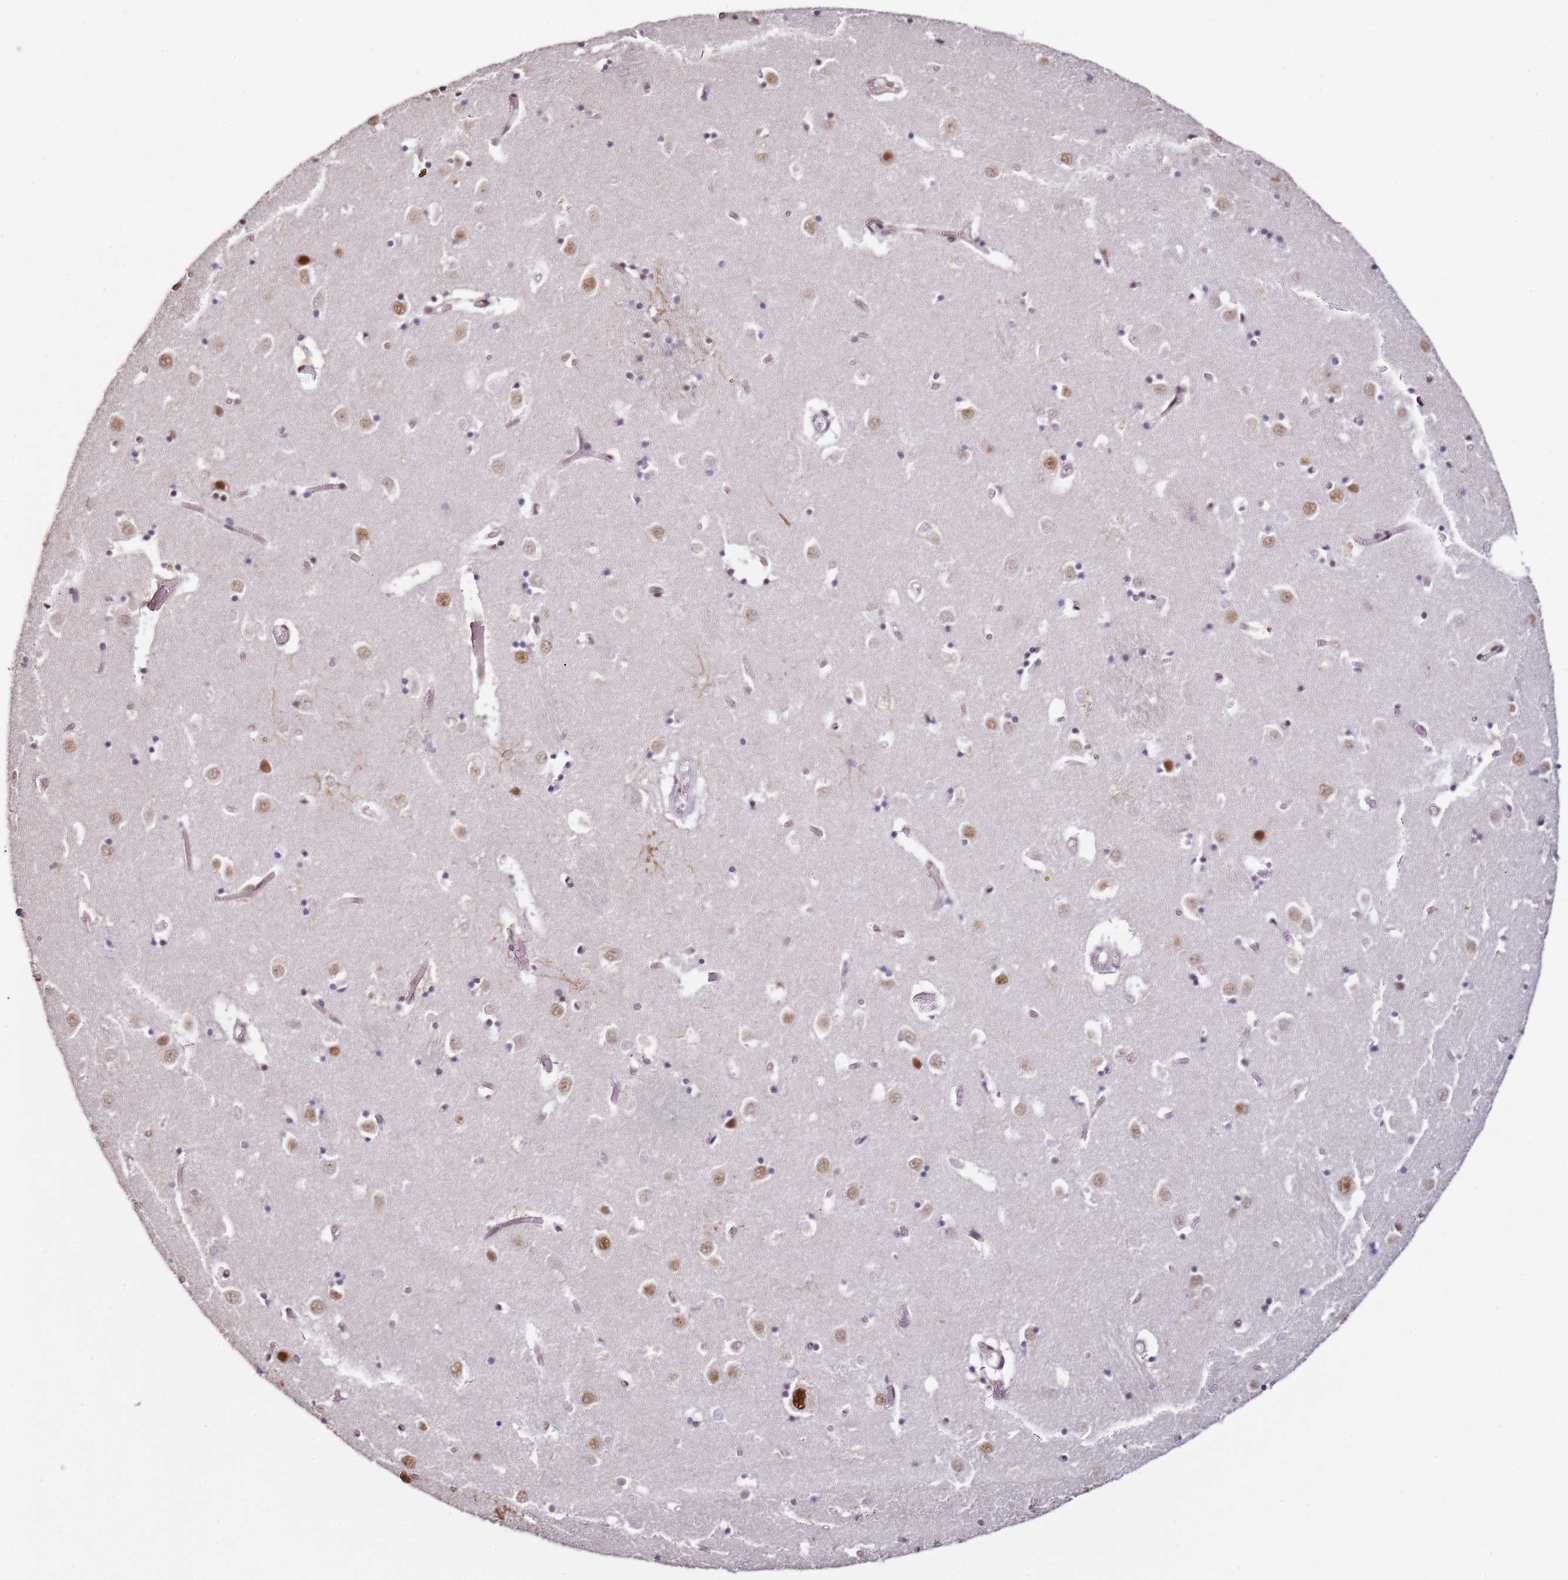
{"staining": {"intensity": "moderate", "quantity": "<25%", "location": "nuclear"}, "tissue": "caudate", "cell_type": "Glial cells", "image_type": "normal", "snomed": [{"axis": "morphology", "description": "Normal tissue, NOS"}, {"axis": "topography", "description": "Lateral ventricle wall"}], "caption": "Protein expression analysis of unremarkable caudate reveals moderate nuclear expression in approximately <25% of glial cells.", "gene": "PSMD4", "patient": {"sex": "male", "age": 70}}